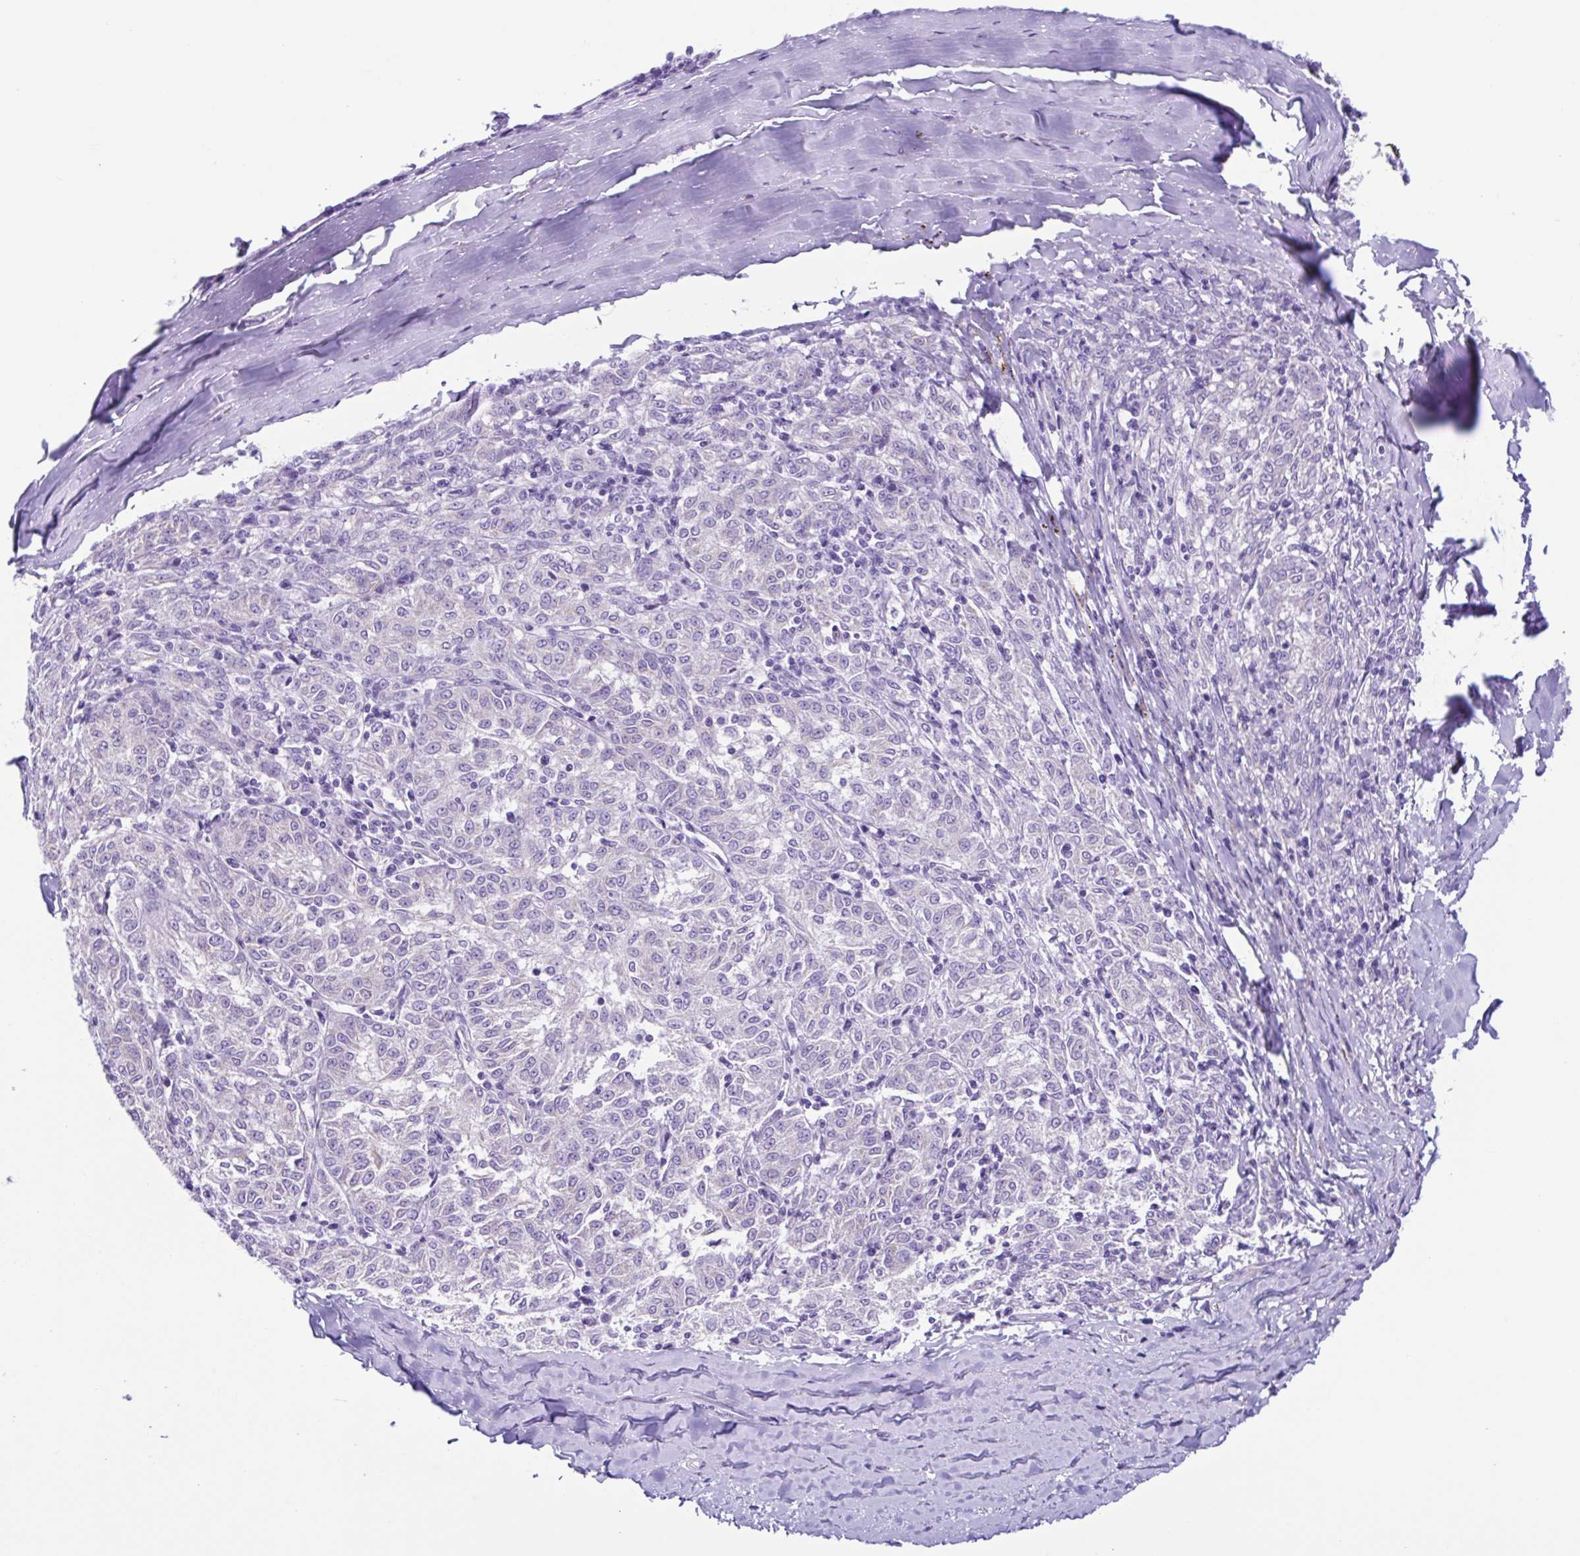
{"staining": {"intensity": "negative", "quantity": "none", "location": "none"}, "tissue": "melanoma", "cell_type": "Tumor cells", "image_type": "cancer", "snomed": [{"axis": "morphology", "description": "Malignant melanoma, NOS"}, {"axis": "topography", "description": "Skin"}], "caption": "Immunohistochemistry histopathology image of melanoma stained for a protein (brown), which shows no positivity in tumor cells.", "gene": "ACTRT3", "patient": {"sex": "female", "age": 72}}